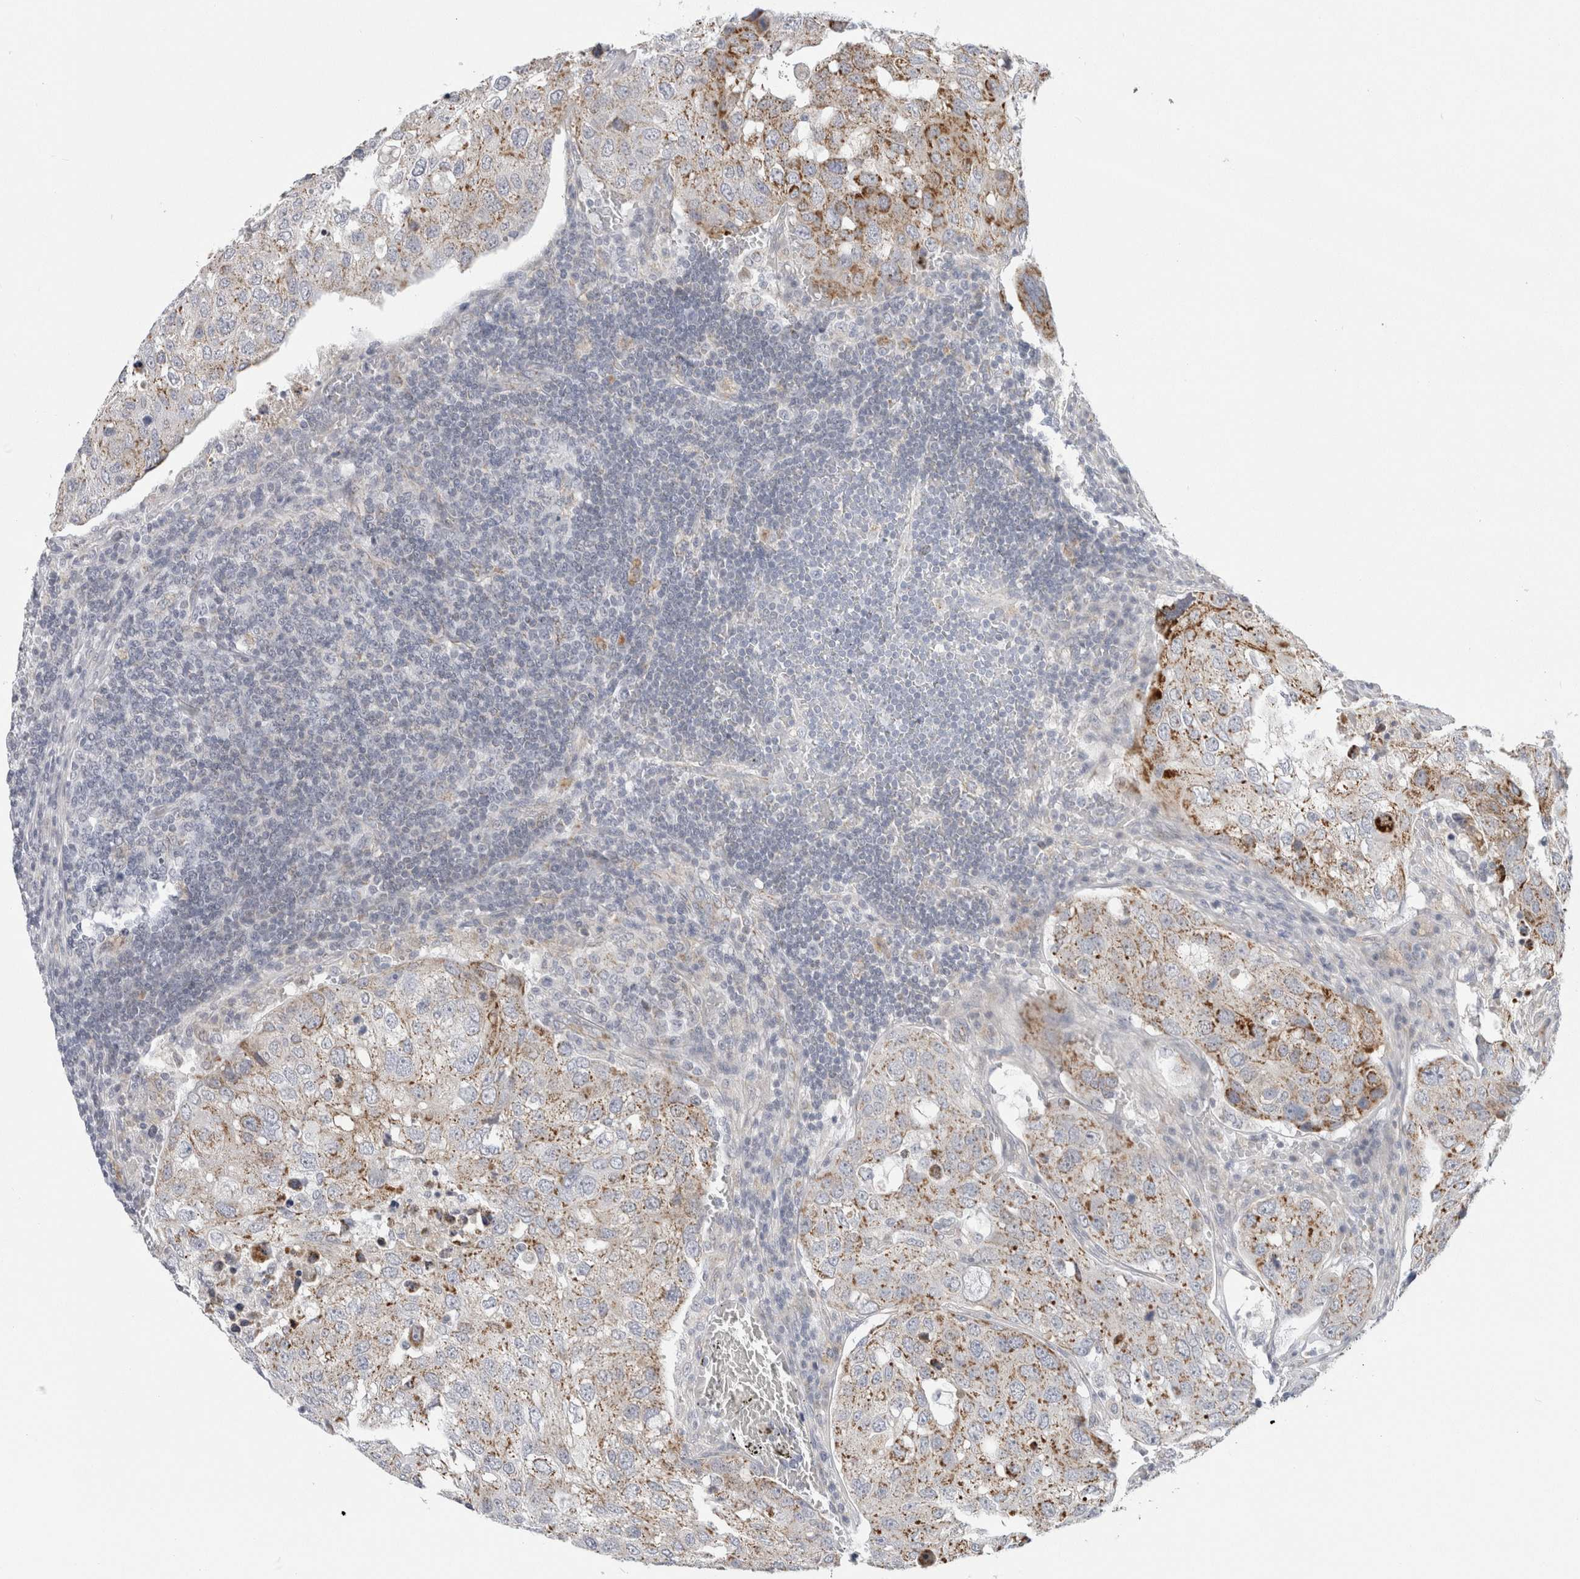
{"staining": {"intensity": "moderate", "quantity": "25%-75%", "location": "cytoplasmic/membranous"}, "tissue": "urothelial cancer", "cell_type": "Tumor cells", "image_type": "cancer", "snomed": [{"axis": "morphology", "description": "Urothelial carcinoma, High grade"}, {"axis": "topography", "description": "Lymph node"}, {"axis": "topography", "description": "Urinary bladder"}], "caption": "About 25%-75% of tumor cells in human urothelial carcinoma (high-grade) demonstrate moderate cytoplasmic/membranous protein staining as visualized by brown immunohistochemical staining.", "gene": "FAHD1", "patient": {"sex": "male", "age": 51}}